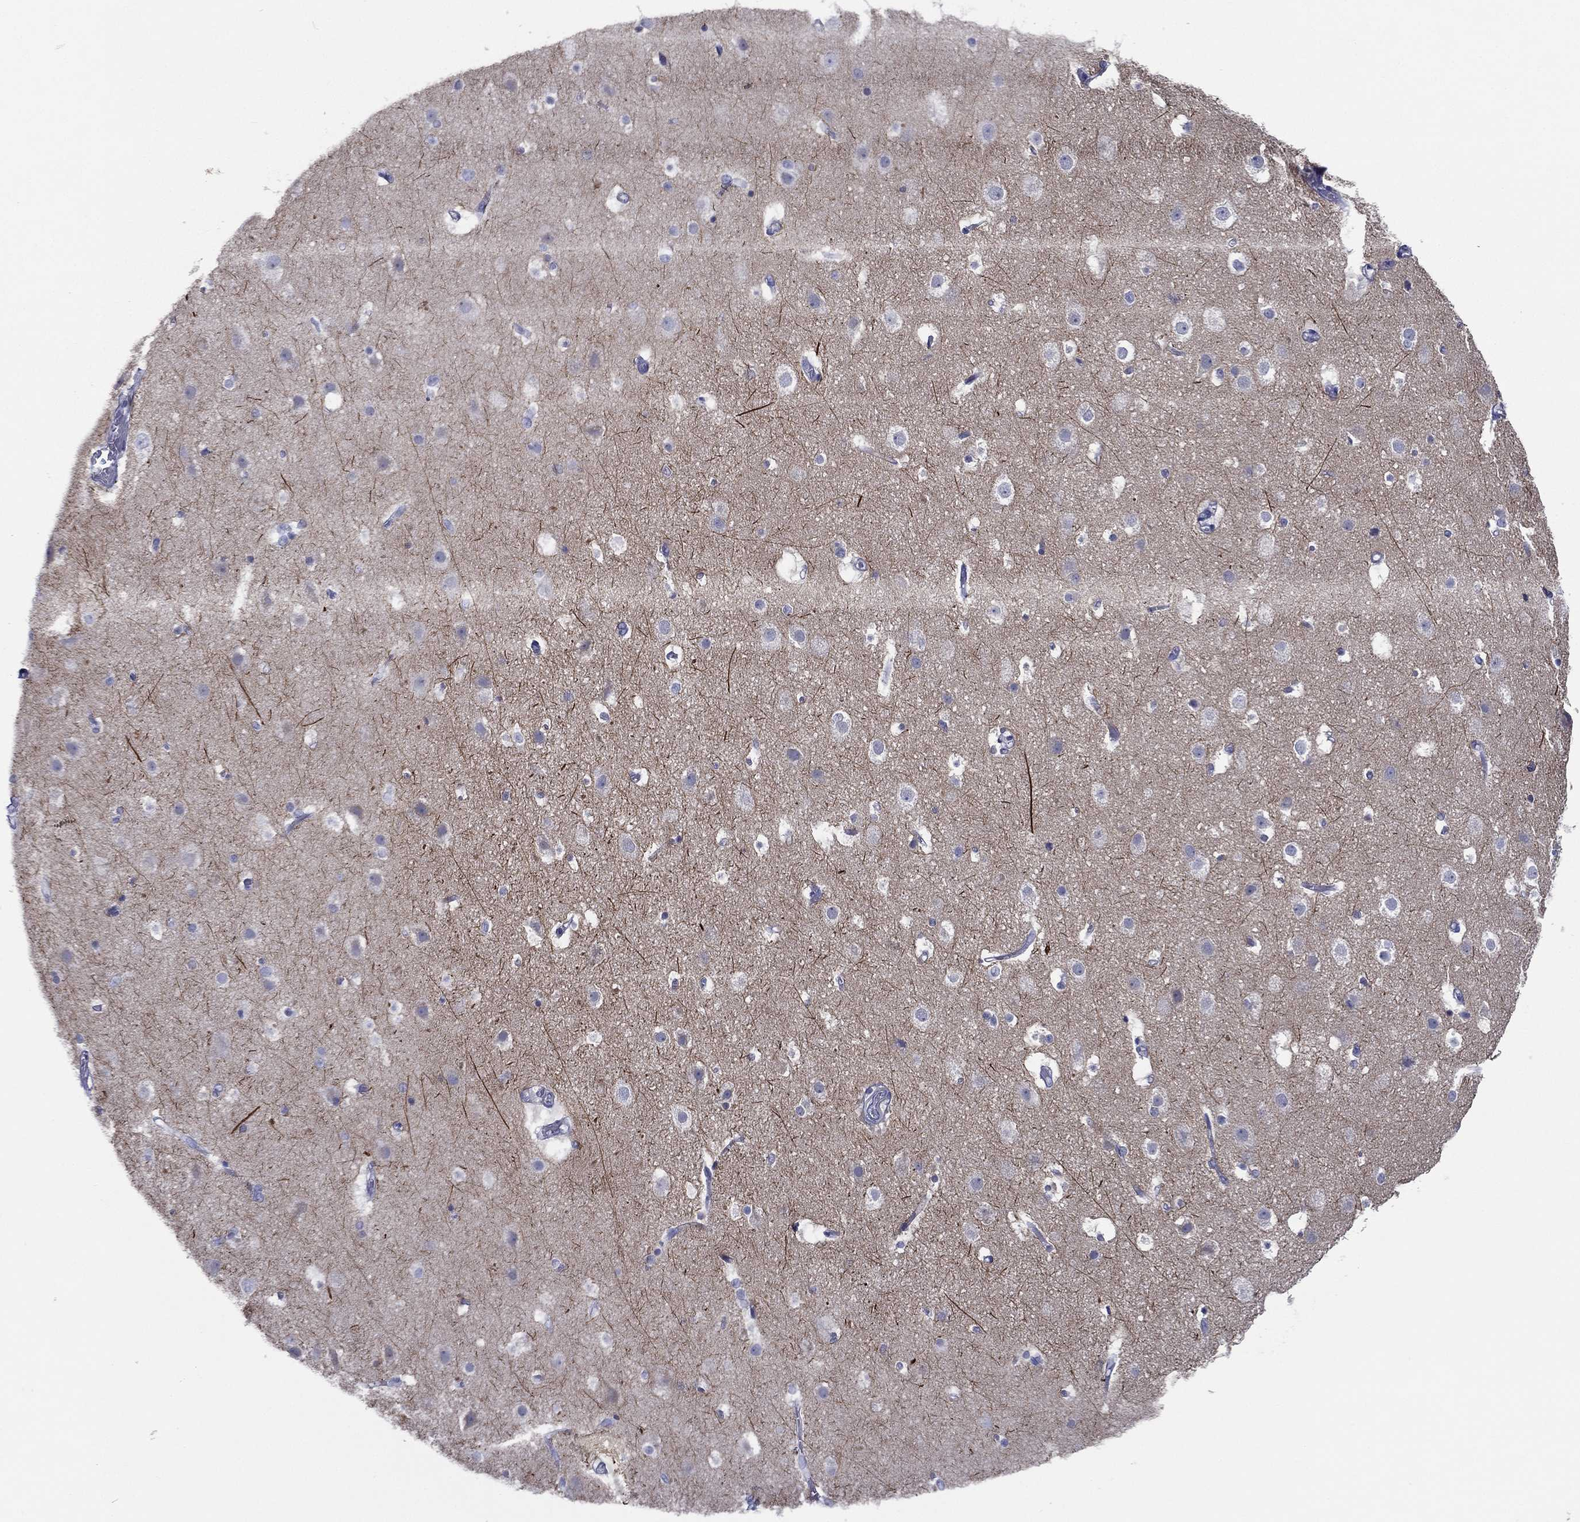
{"staining": {"intensity": "negative", "quantity": "none", "location": "none"}, "tissue": "cerebral cortex", "cell_type": "Endothelial cells", "image_type": "normal", "snomed": [{"axis": "morphology", "description": "Normal tissue, NOS"}, {"axis": "topography", "description": "Cerebral cortex"}], "caption": "This is an immunohistochemistry (IHC) image of normal human cerebral cortex. There is no positivity in endothelial cells.", "gene": "SLC13A4", "patient": {"sex": "female", "age": 52}}